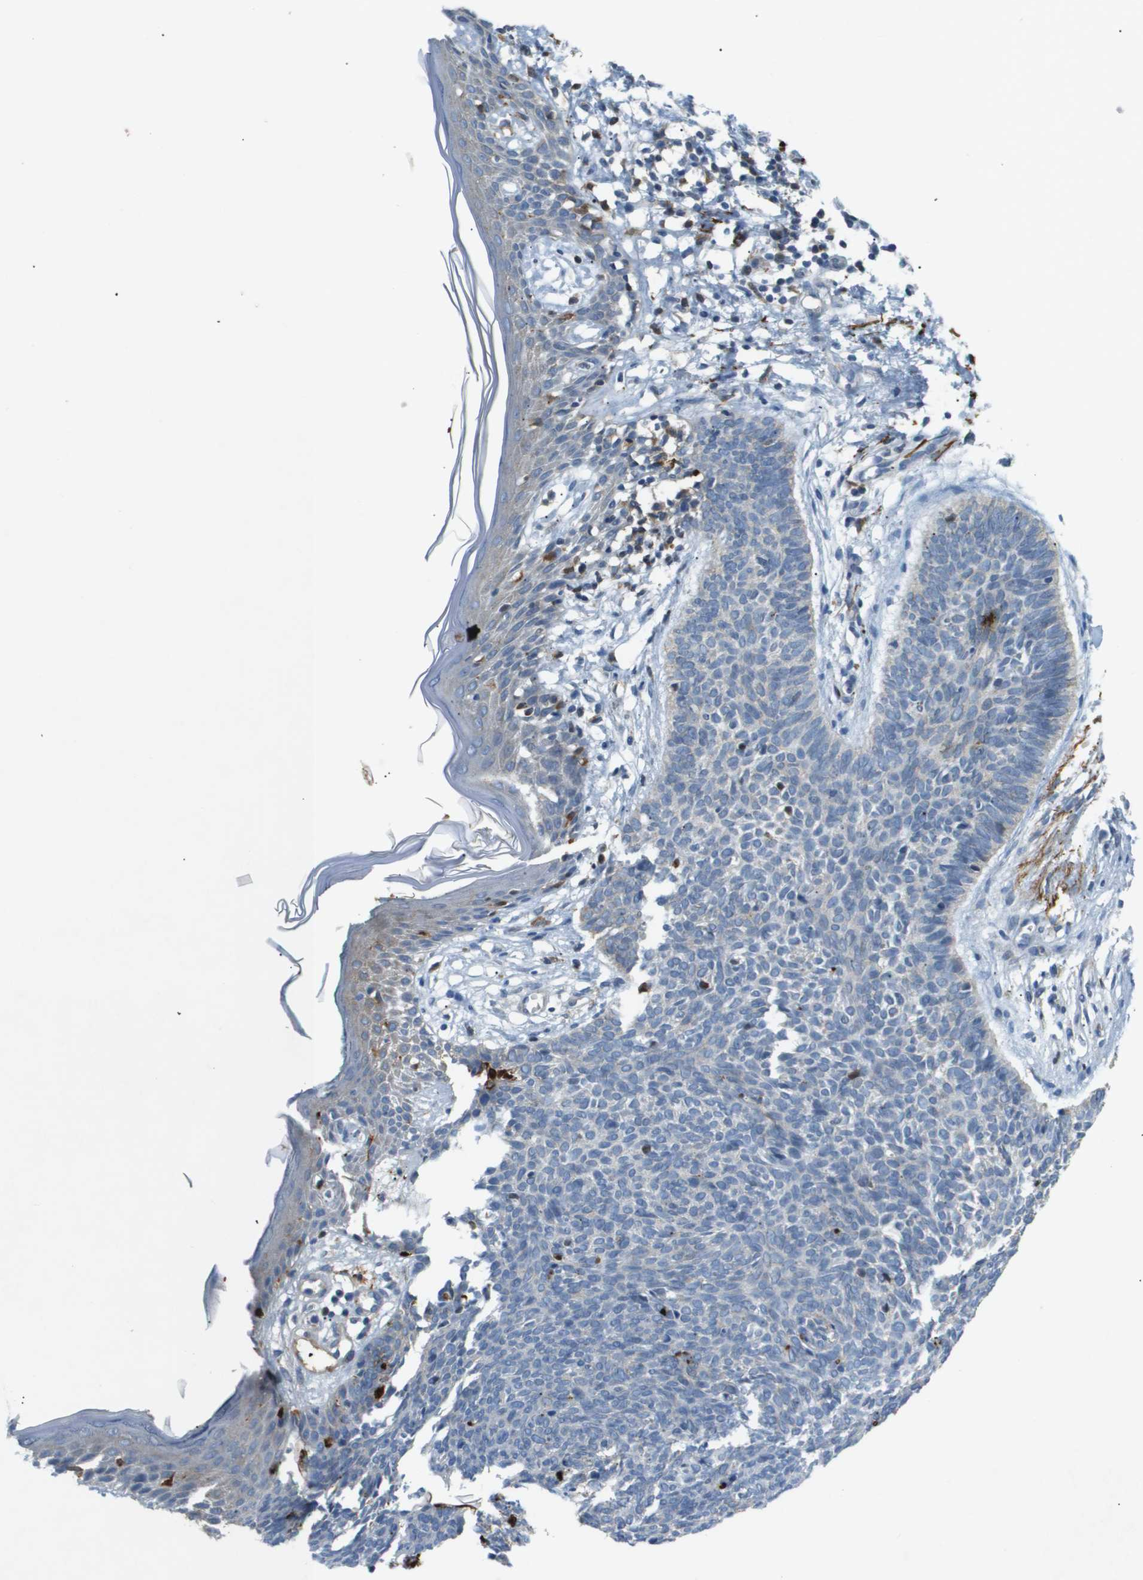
{"staining": {"intensity": "negative", "quantity": "none", "location": "none"}, "tissue": "skin cancer", "cell_type": "Tumor cells", "image_type": "cancer", "snomed": [{"axis": "morphology", "description": "Basal cell carcinoma"}, {"axis": "topography", "description": "Skin"}], "caption": "IHC of human skin basal cell carcinoma reveals no staining in tumor cells.", "gene": "VTN", "patient": {"sex": "male", "age": 60}}